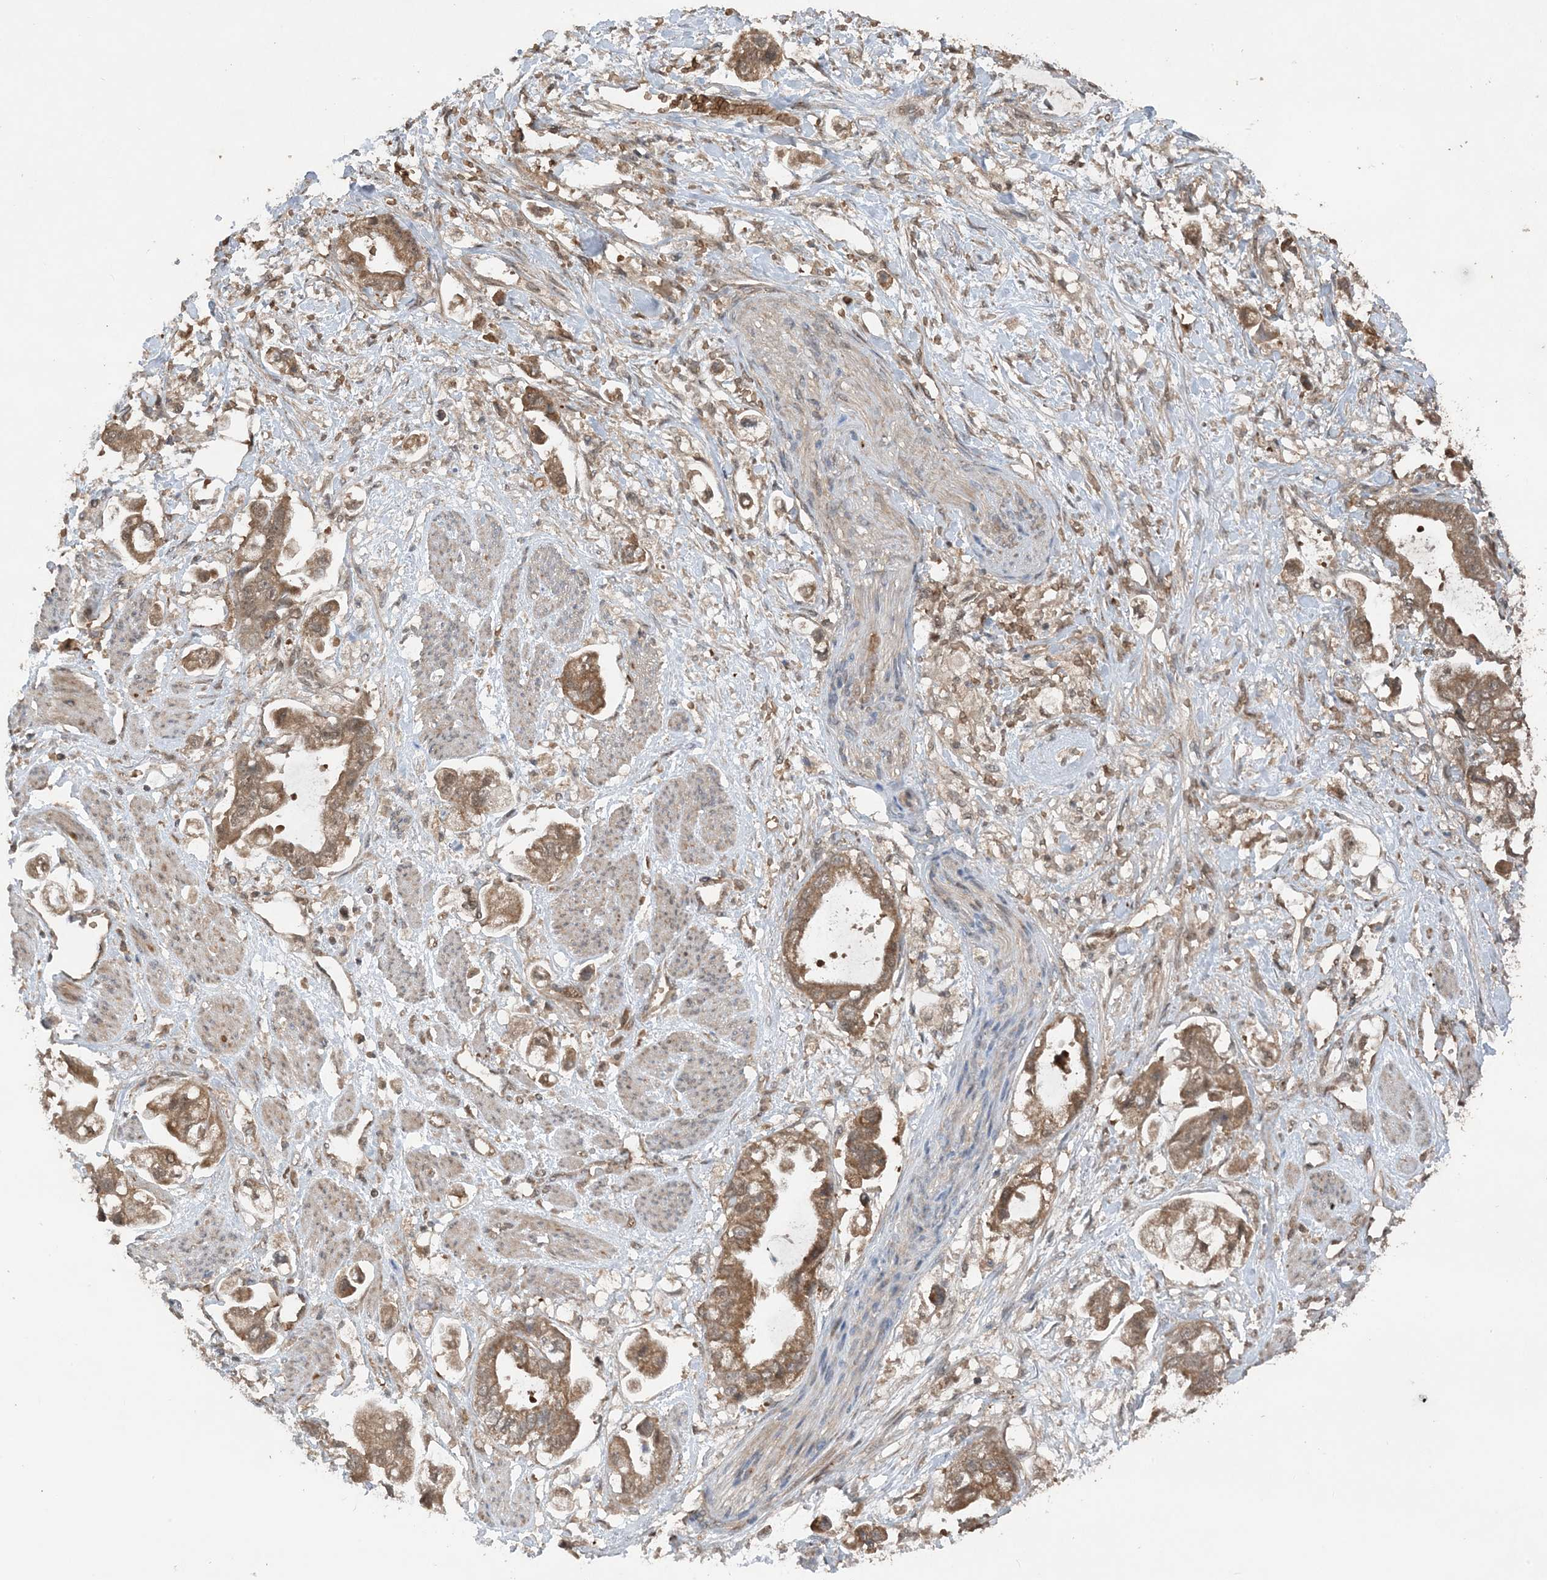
{"staining": {"intensity": "moderate", "quantity": ">75%", "location": "cytoplasmic/membranous"}, "tissue": "stomach cancer", "cell_type": "Tumor cells", "image_type": "cancer", "snomed": [{"axis": "morphology", "description": "Adenocarcinoma, NOS"}, {"axis": "topography", "description": "Stomach"}], "caption": "Immunohistochemical staining of stomach cancer (adenocarcinoma) demonstrates medium levels of moderate cytoplasmic/membranous protein positivity in about >75% of tumor cells.", "gene": "PUSL1", "patient": {"sex": "male", "age": 62}}